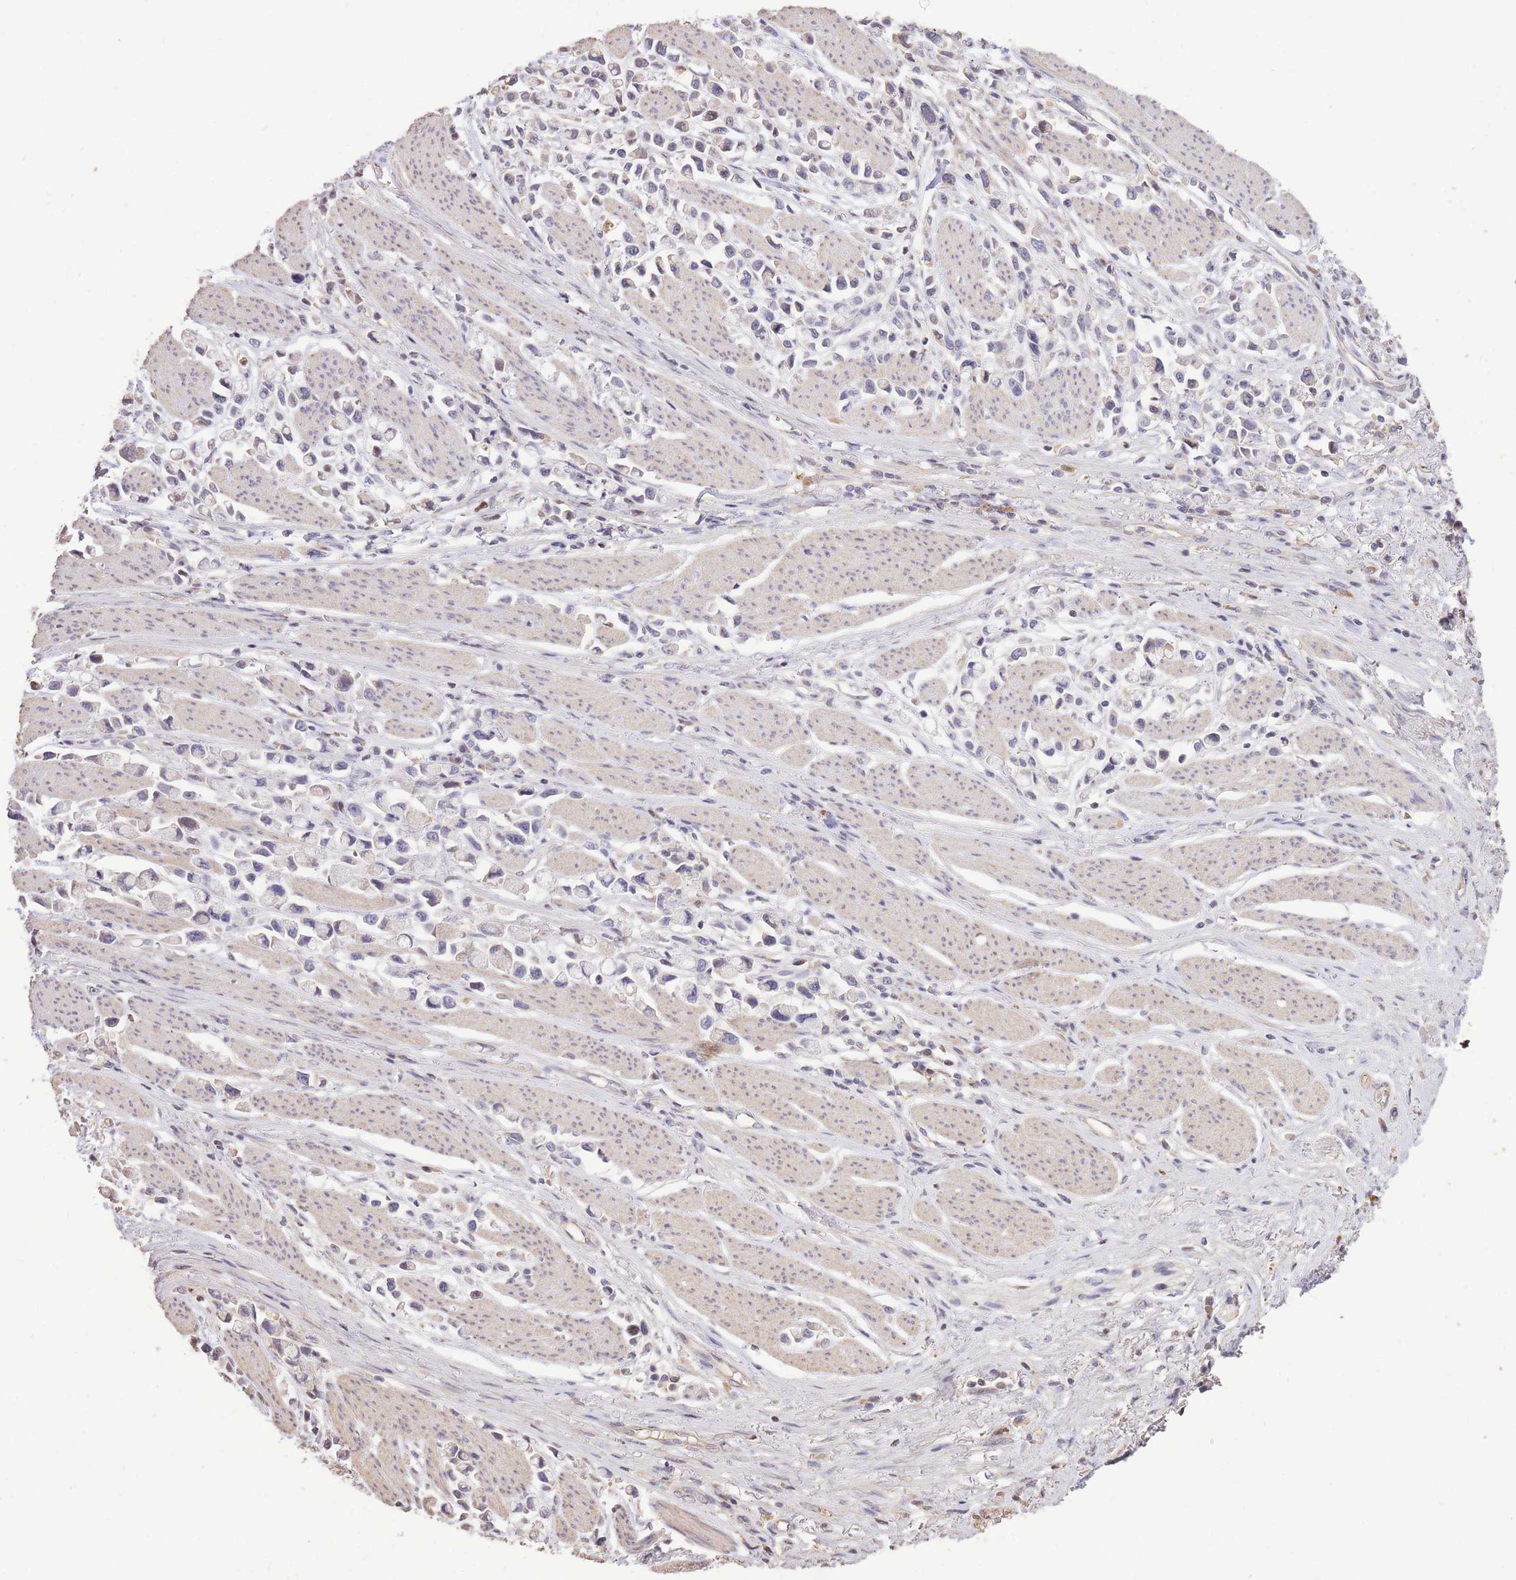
{"staining": {"intensity": "negative", "quantity": "none", "location": "none"}, "tissue": "stomach cancer", "cell_type": "Tumor cells", "image_type": "cancer", "snomed": [{"axis": "morphology", "description": "Adenocarcinoma, NOS"}, {"axis": "topography", "description": "Stomach"}], "caption": "The micrograph reveals no significant staining in tumor cells of stomach adenocarcinoma.", "gene": "RGS14", "patient": {"sex": "female", "age": 81}}